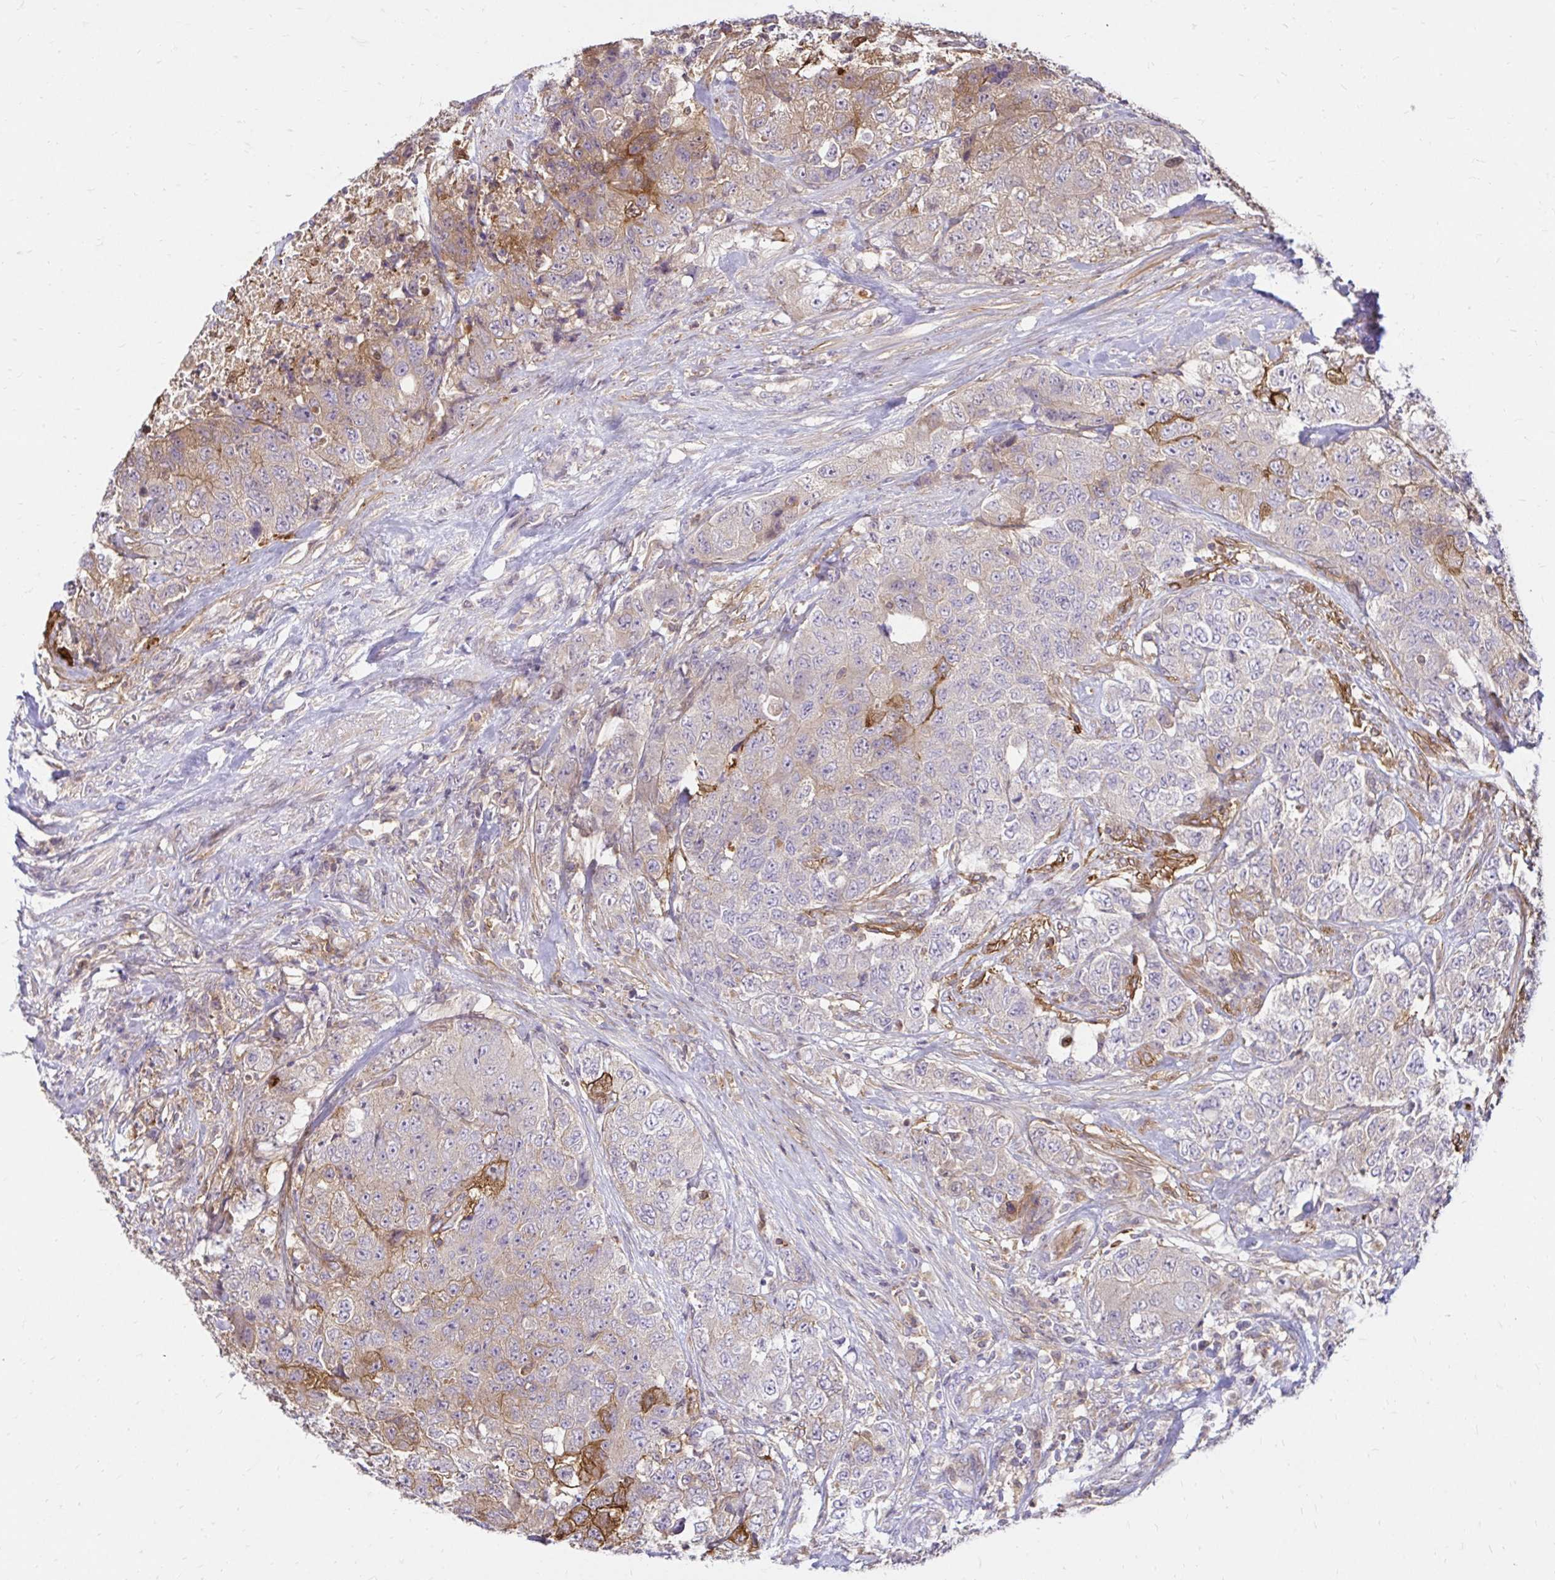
{"staining": {"intensity": "weak", "quantity": "<25%", "location": "cytoplasmic/membranous"}, "tissue": "urothelial cancer", "cell_type": "Tumor cells", "image_type": "cancer", "snomed": [{"axis": "morphology", "description": "Urothelial carcinoma, High grade"}, {"axis": "topography", "description": "Urinary bladder"}], "caption": "The immunohistochemistry photomicrograph has no significant expression in tumor cells of urothelial cancer tissue.", "gene": "ITGA2", "patient": {"sex": "female", "age": 78}}